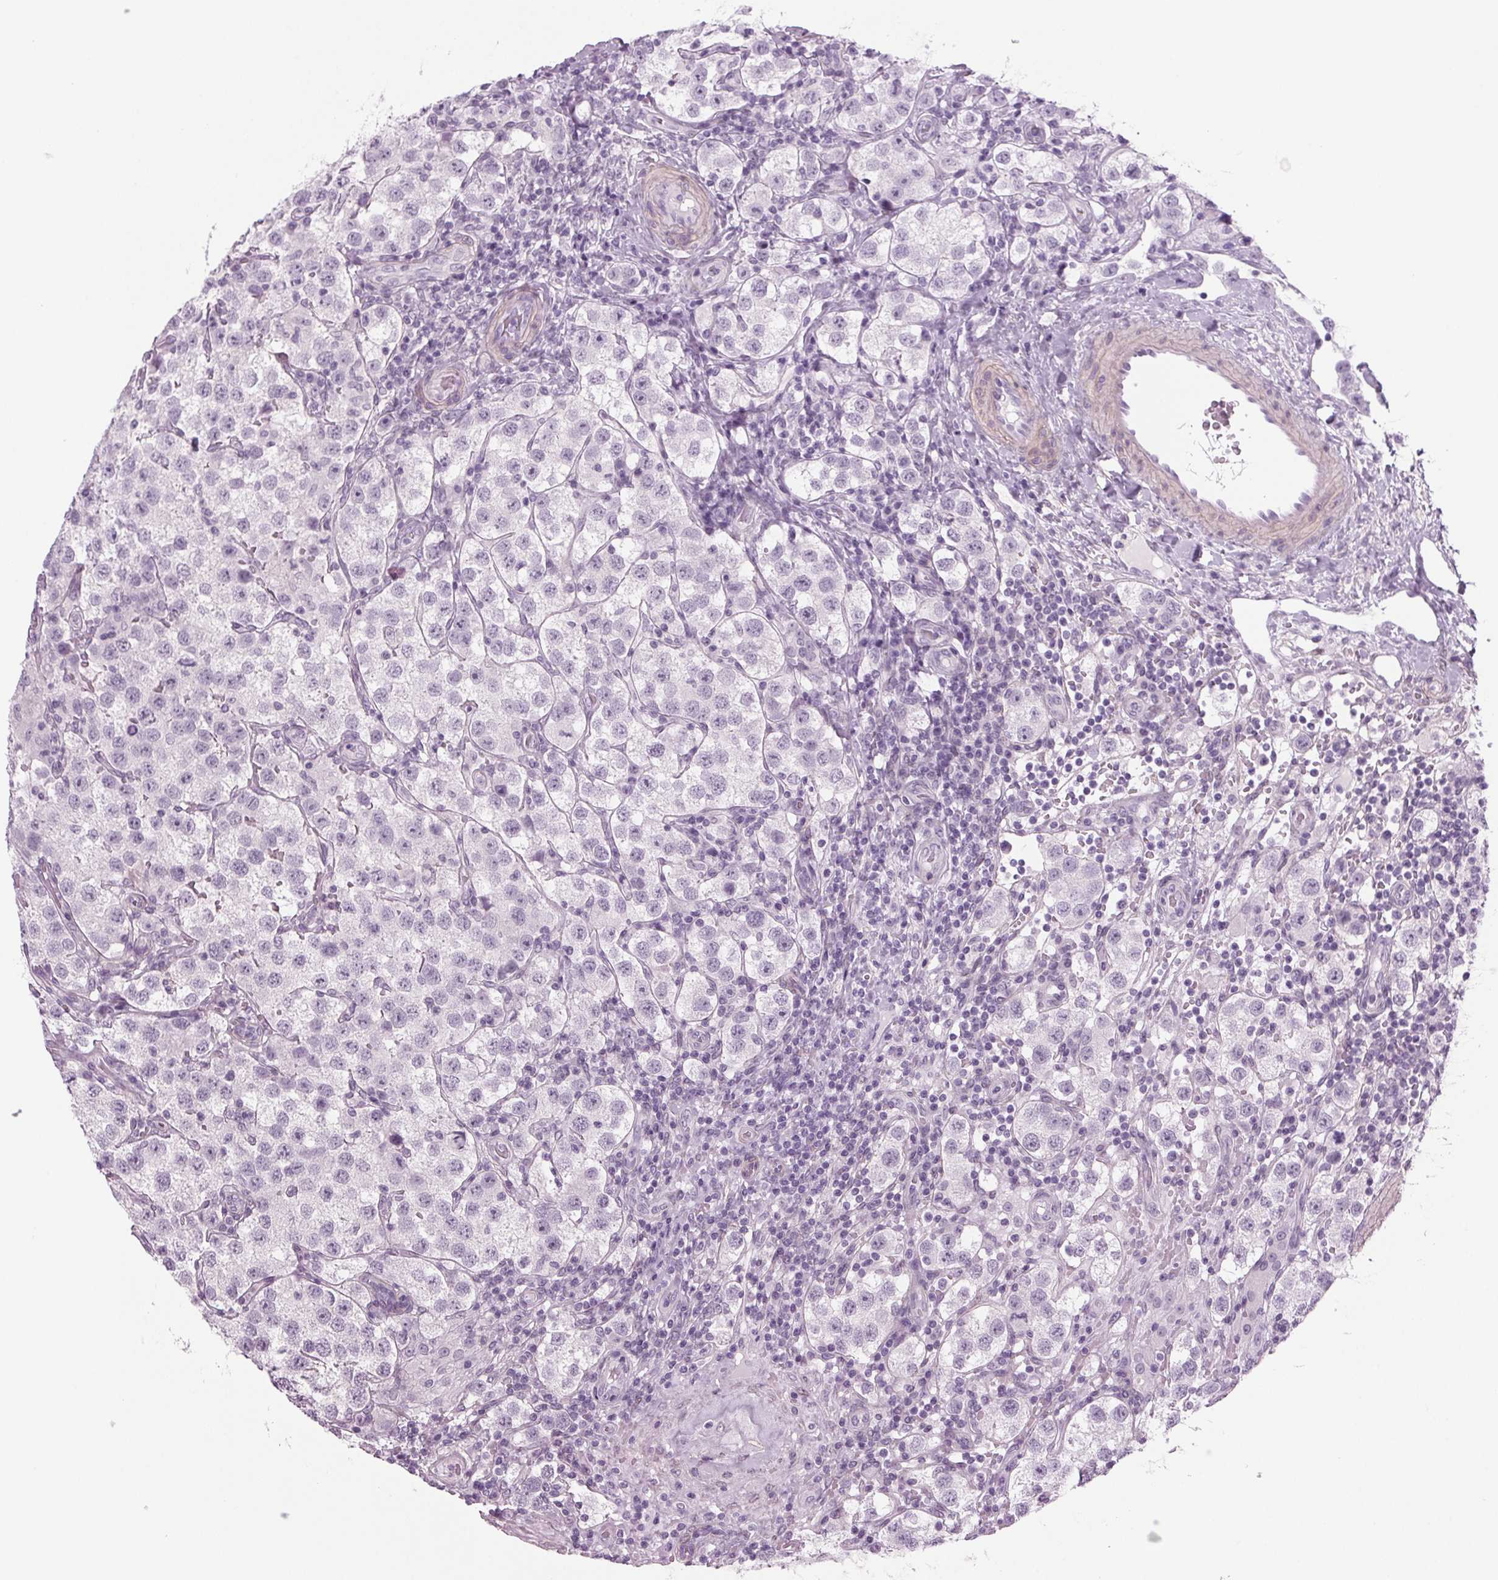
{"staining": {"intensity": "negative", "quantity": "none", "location": "none"}, "tissue": "testis cancer", "cell_type": "Tumor cells", "image_type": "cancer", "snomed": [{"axis": "morphology", "description": "Seminoma, NOS"}, {"axis": "topography", "description": "Testis"}], "caption": "Immunohistochemistry of testis cancer demonstrates no expression in tumor cells.", "gene": "BHLHE22", "patient": {"sex": "male", "age": 37}}